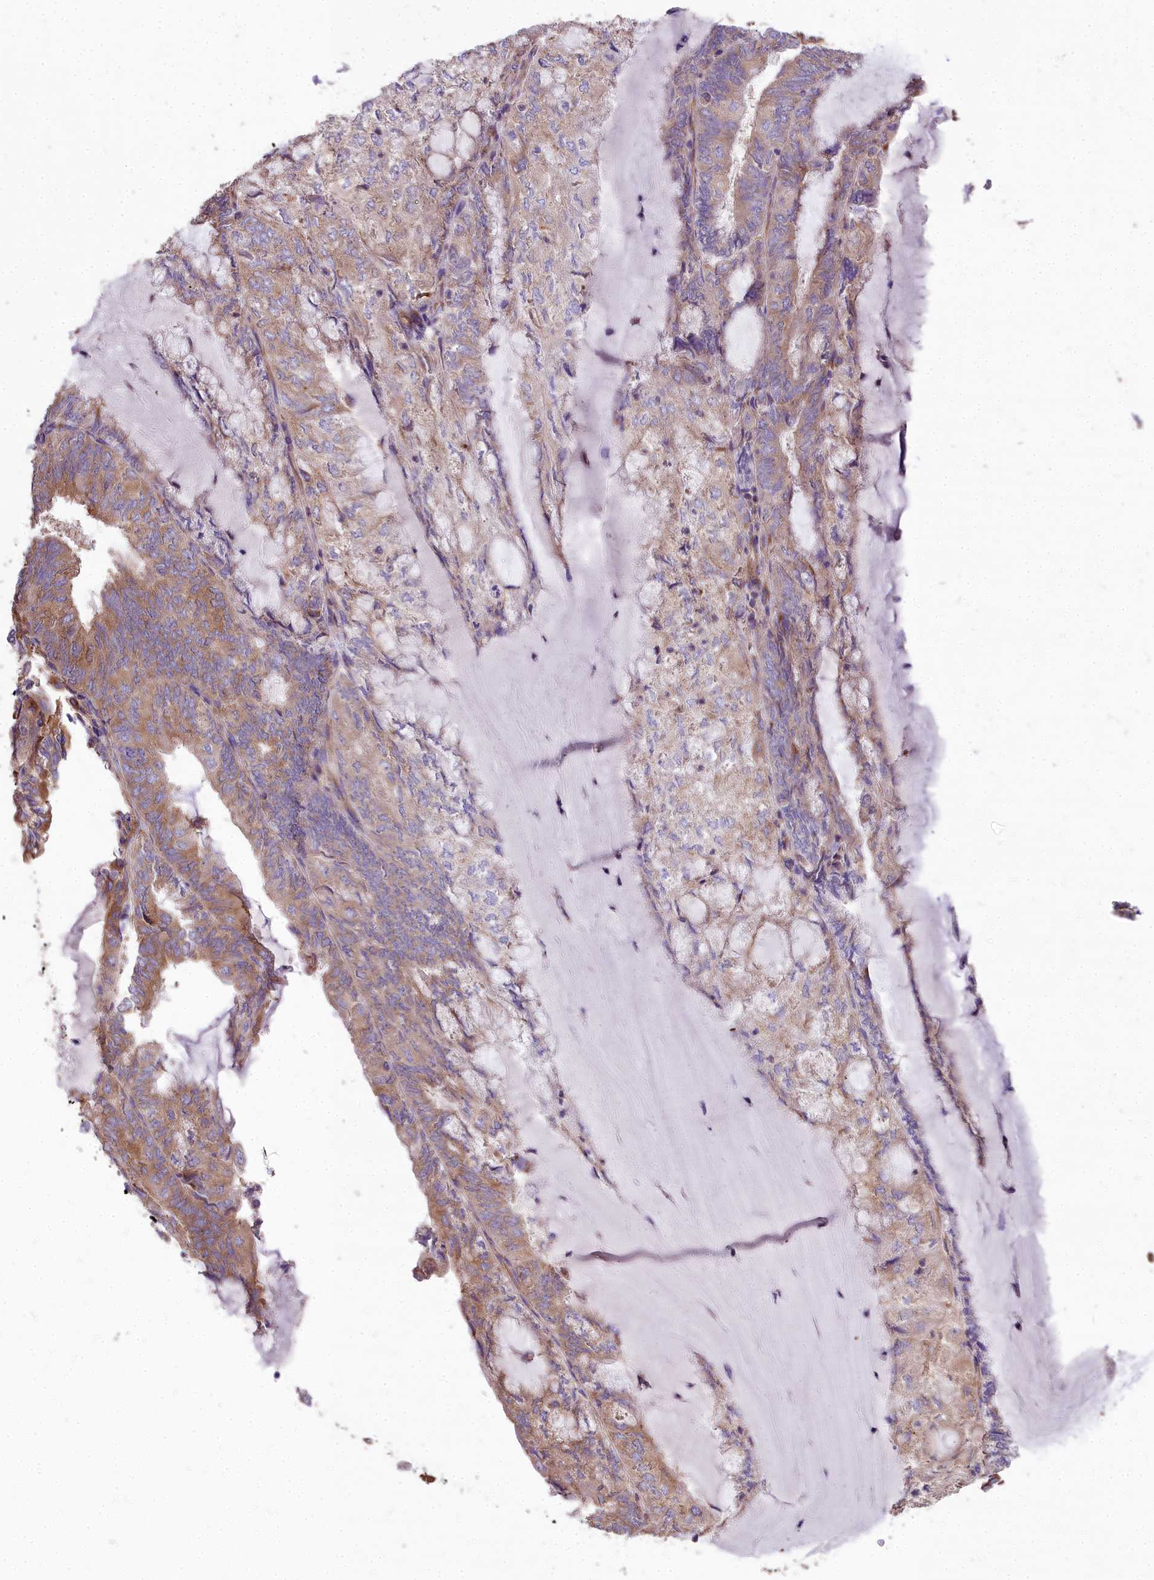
{"staining": {"intensity": "strong", "quantity": "25%-75%", "location": "cytoplasmic/membranous"}, "tissue": "endometrial cancer", "cell_type": "Tumor cells", "image_type": "cancer", "snomed": [{"axis": "morphology", "description": "Adenocarcinoma, NOS"}, {"axis": "topography", "description": "Endometrium"}], "caption": "Strong cytoplasmic/membranous protein positivity is present in about 25%-75% of tumor cells in endometrial adenocarcinoma.", "gene": "DCTN3", "patient": {"sex": "female", "age": 81}}